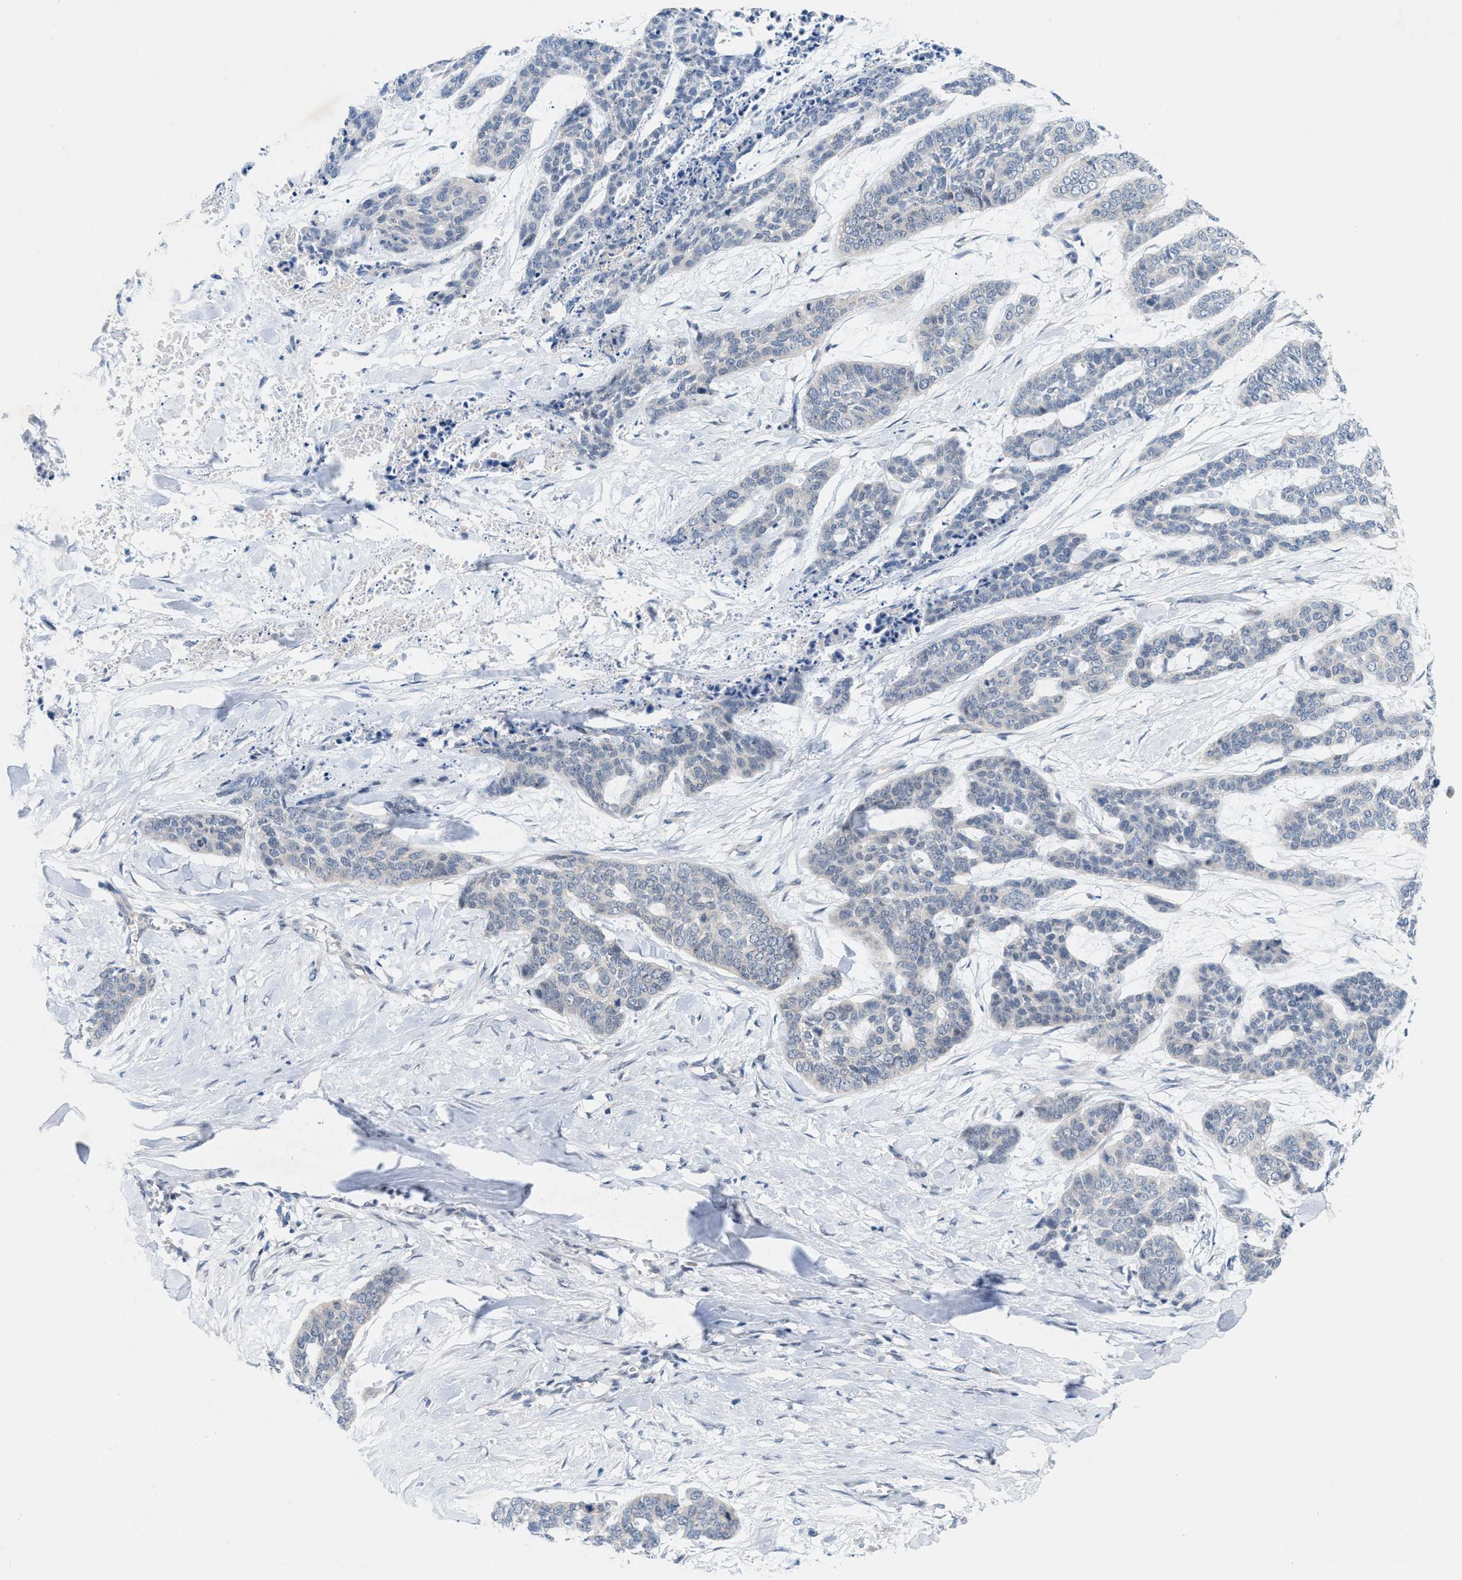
{"staining": {"intensity": "negative", "quantity": "none", "location": "none"}, "tissue": "skin cancer", "cell_type": "Tumor cells", "image_type": "cancer", "snomed": [{"axis": "morphology", "description": "Basal cell carcinoma"}, {"axis": "topography", "description": "Skin"}], "caption": "There is no significant staining in tumor cells of basal cell carcinoma (skin).", "gene": "WIPI2", "patient": {"sex": "female", "age": 64}}